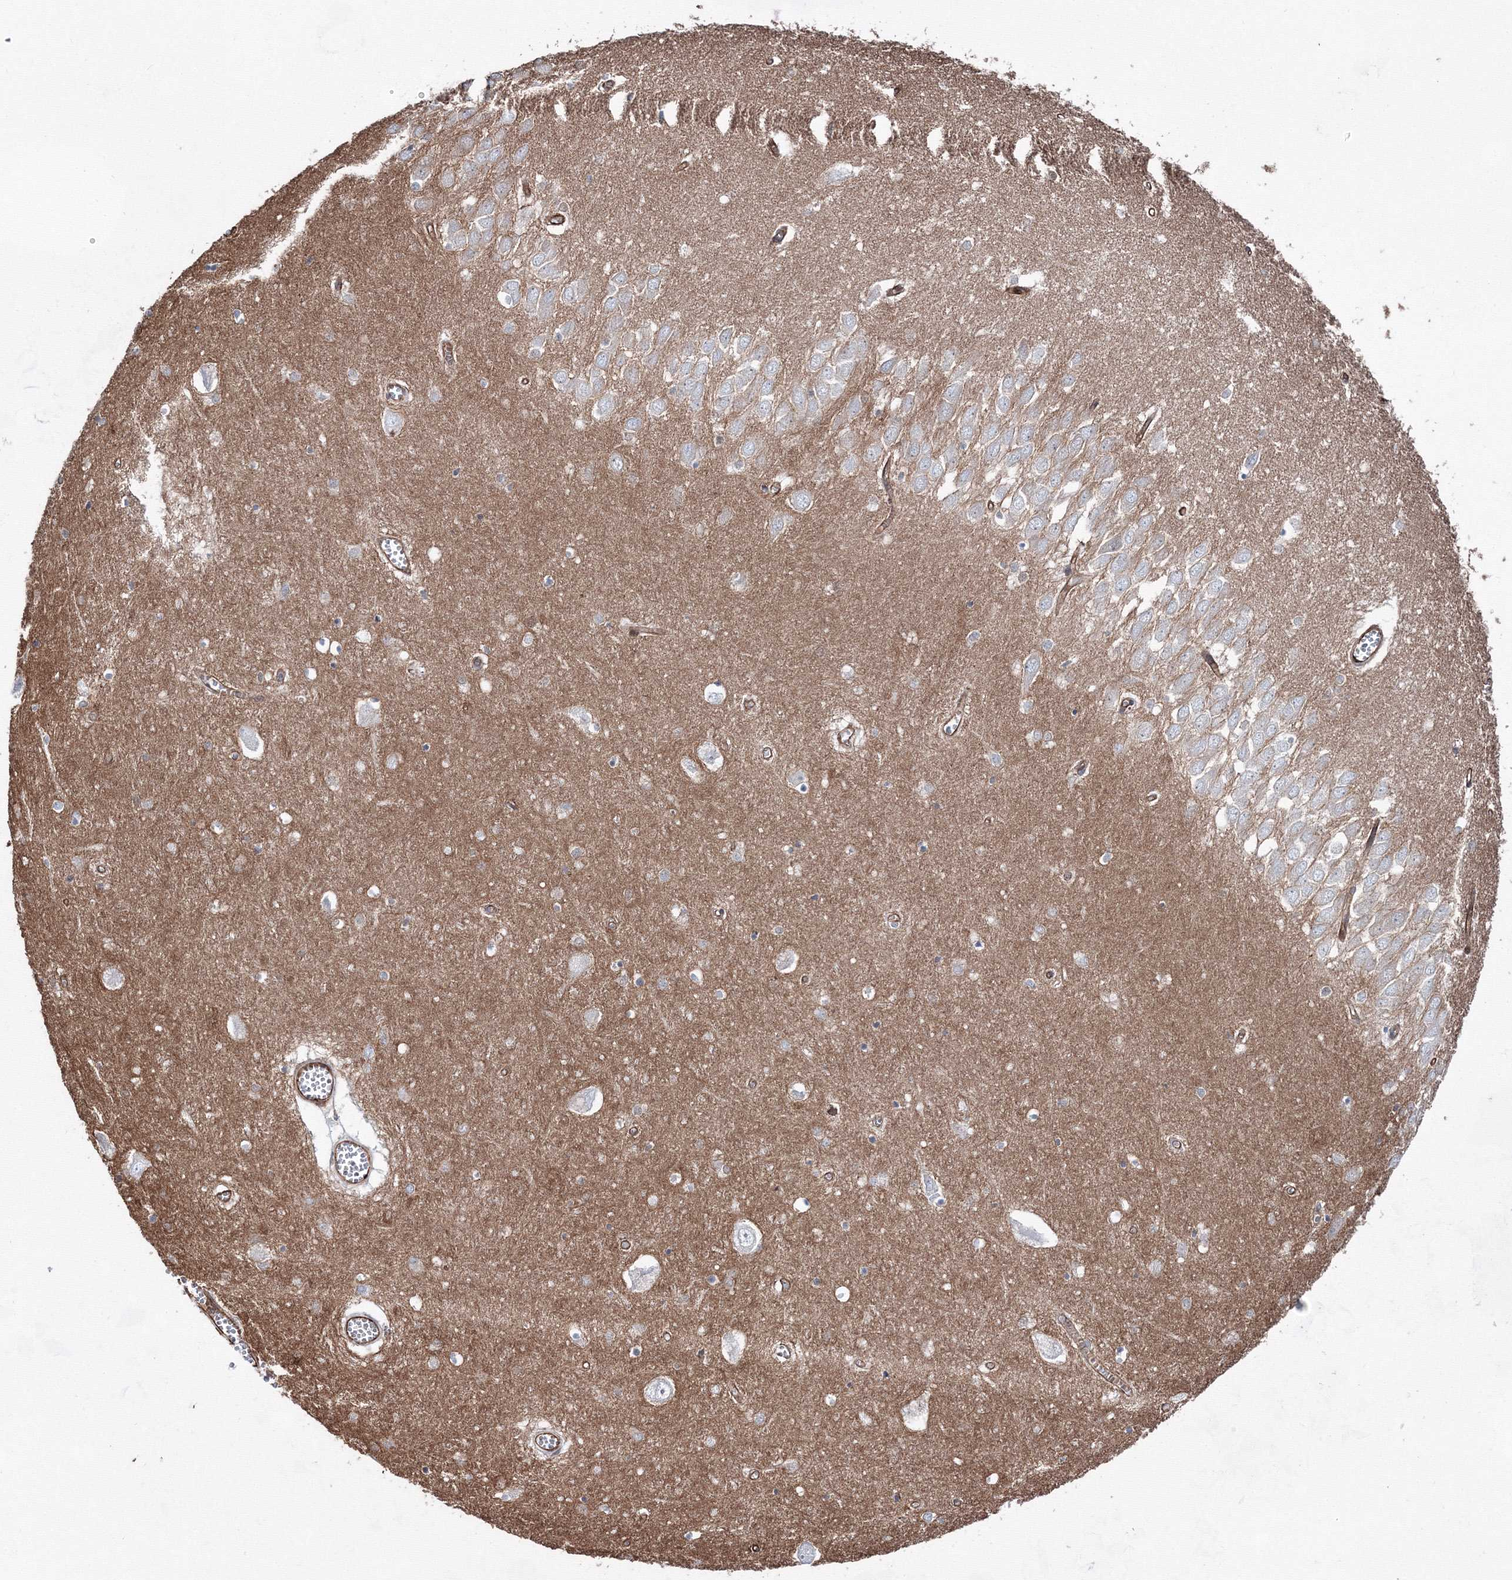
{"staining": {"intensity": "weak", "quantity": "<25%", "location": "cytoplasmic/membranous"}, "tissue": "hippocampus", "cell_type": "Glial cells", "image_type": "normal", "snomed": [{"axis": "morphology", "description": "Normal tissue, NOS"}, {"axis": "topography", "description": "Hippocampus"}], "caption": "Protein analysis of unremarkable hippocampus displays no significant staining in glial cells.", "gene": "ANKRD37", "patient": {"sex": "male", "age": 70}}